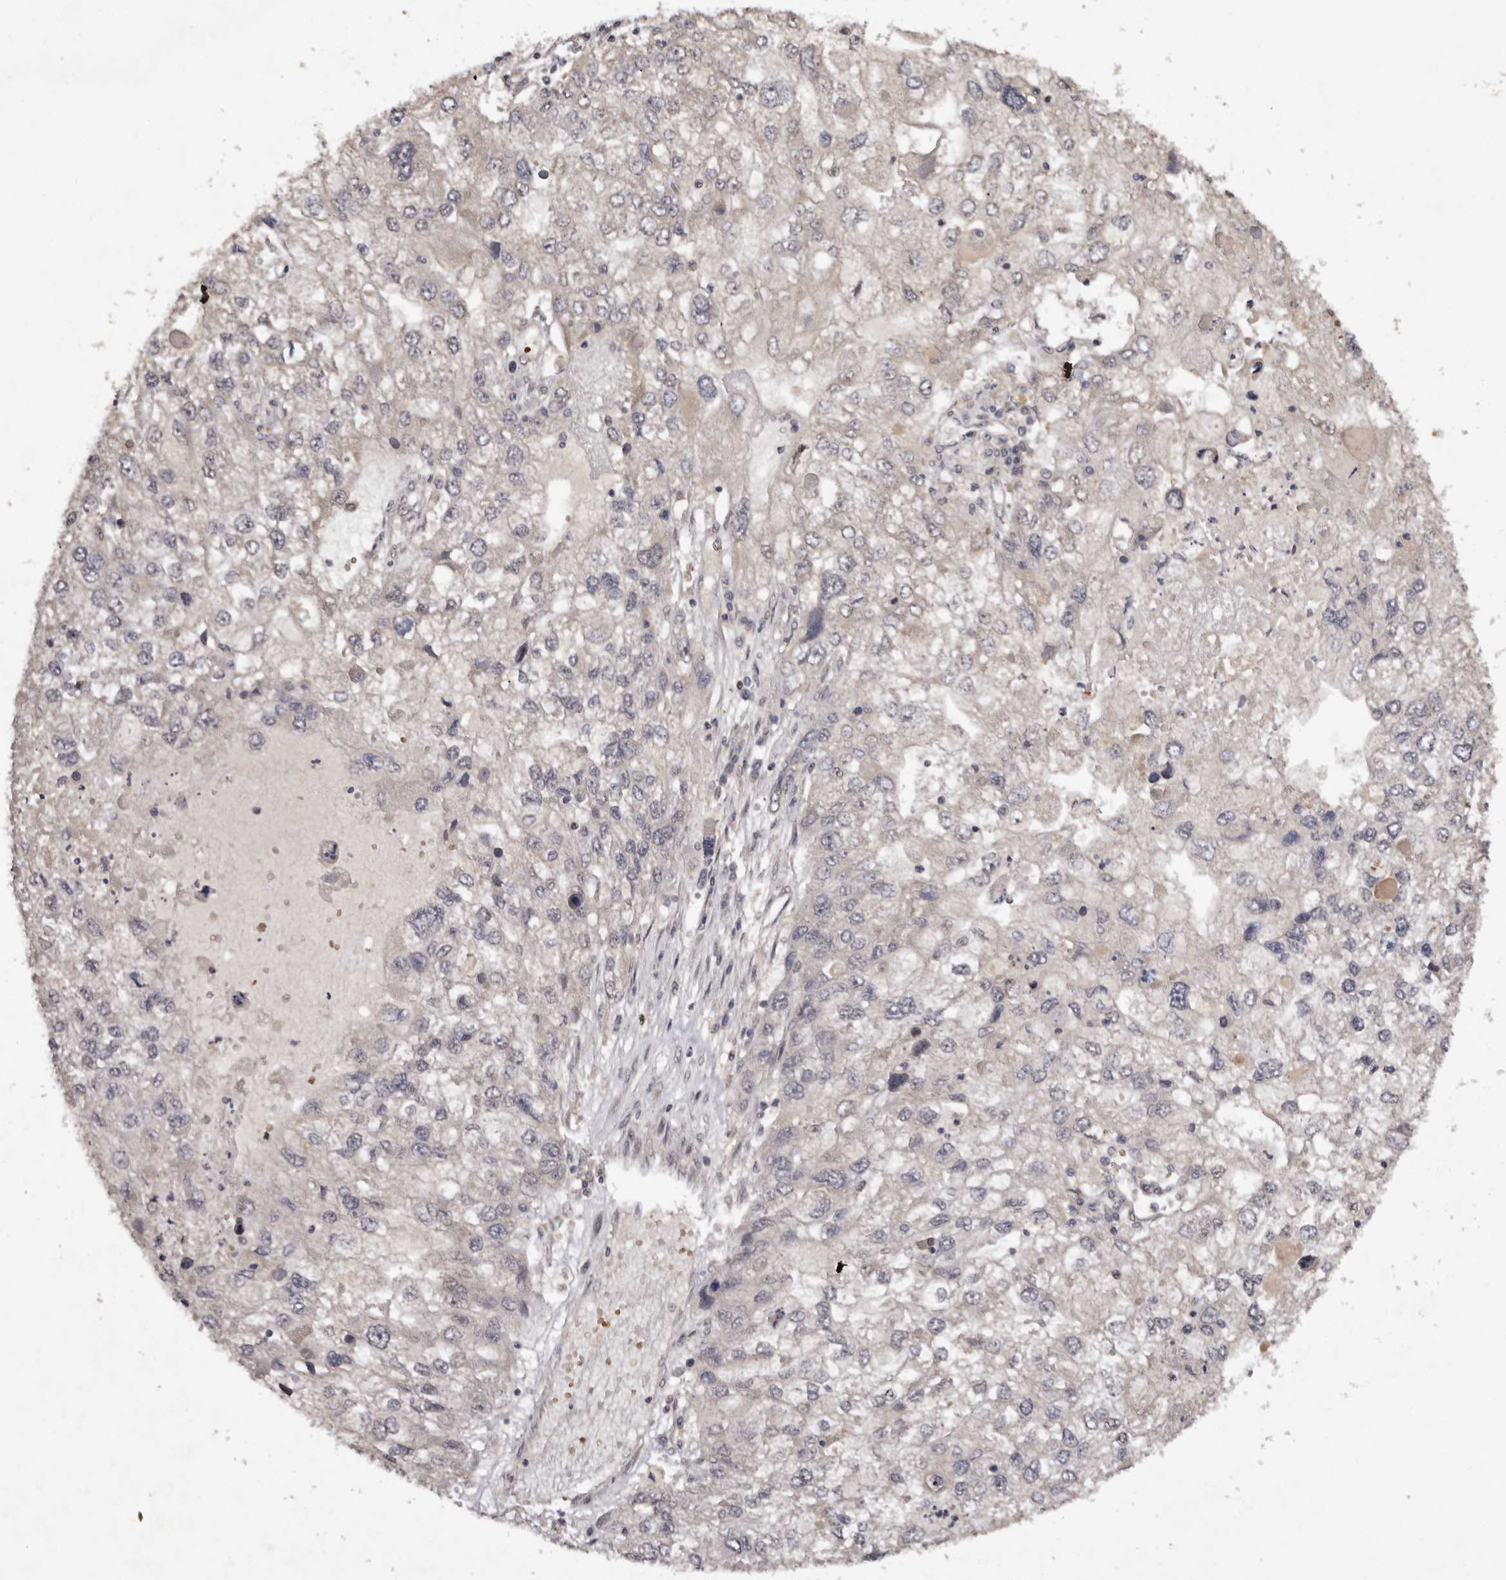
{"staining": {"intensity": "weak", "quantity": "25%-75%", "location": "cytoplasmic/membranous"}, "tissue": "endometrial cancer", "cell_type": "Tumor cells", "image_type": "cancer", "snomed": [{"axis": "morphology", "description": "Adenocarcinoma, NOS"}, {"axis": "topography", "description": "Endometrium"}], "caption": "IHC of endometrial cancer (adenocarcinoma) shows low levels of weak cytoplasmic/membranous staining in approximately 25%-75% of tumor cells.", "gene": "ABL1", "patient": {"sex": "female", "age": 49}}